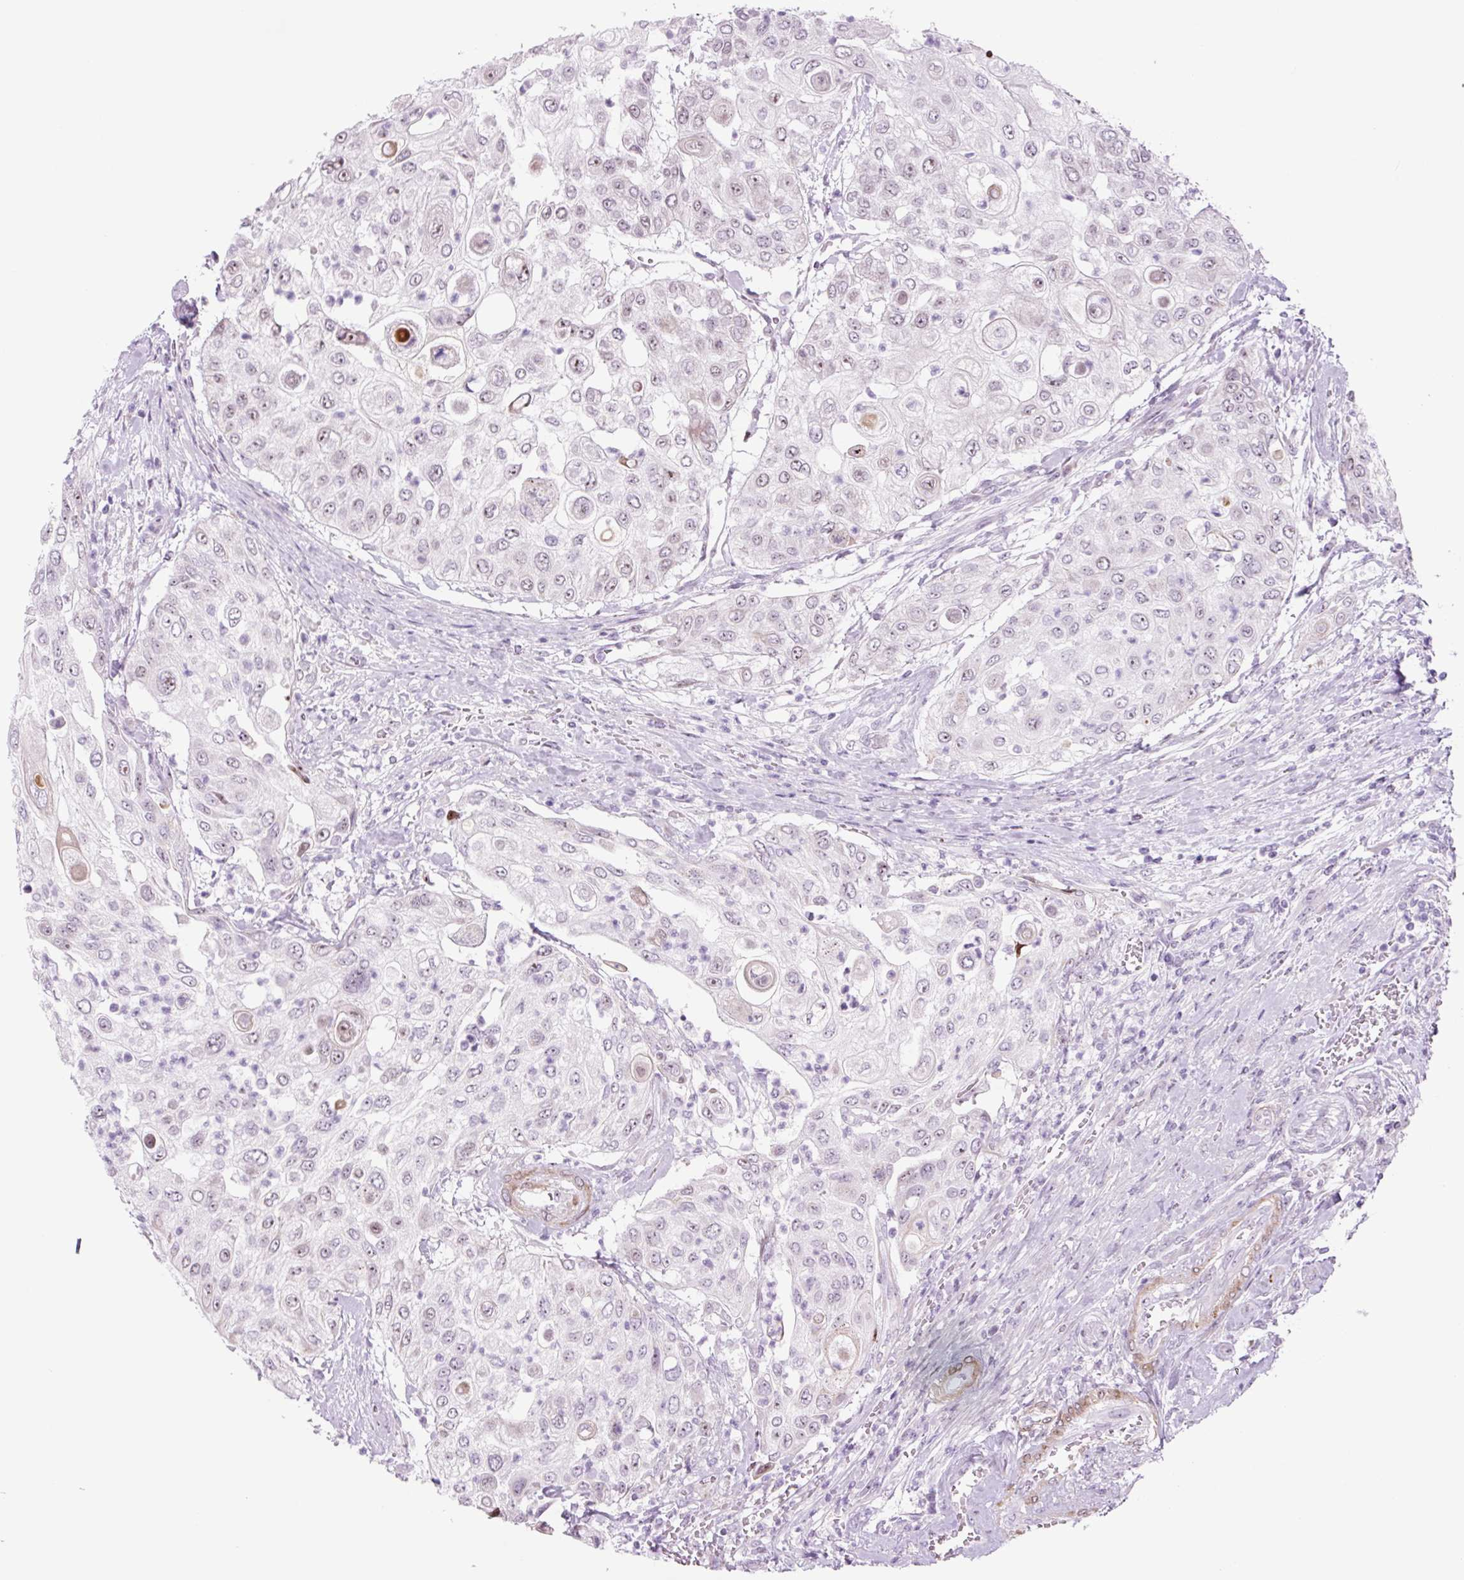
{"staining": {"intensity": "weak", "quantity": "<25%", "location": "nuclear"}, "tissue": "urothelial cancer", "cell_type": "Tumor cells", "image_type": "cancer", "snomed": [{"axis": "morphology", "description": "Urothelial carcinoma, High grade"}, {"axis": "topography", "description": "Urinary bladder"}], "caption": "DAB immunohistochemical staining of human urothelial cancer exhibits no significant positivity in tumor cells.", "gene": "RRS1", "patient": {"sex": "female", "age": 79}}